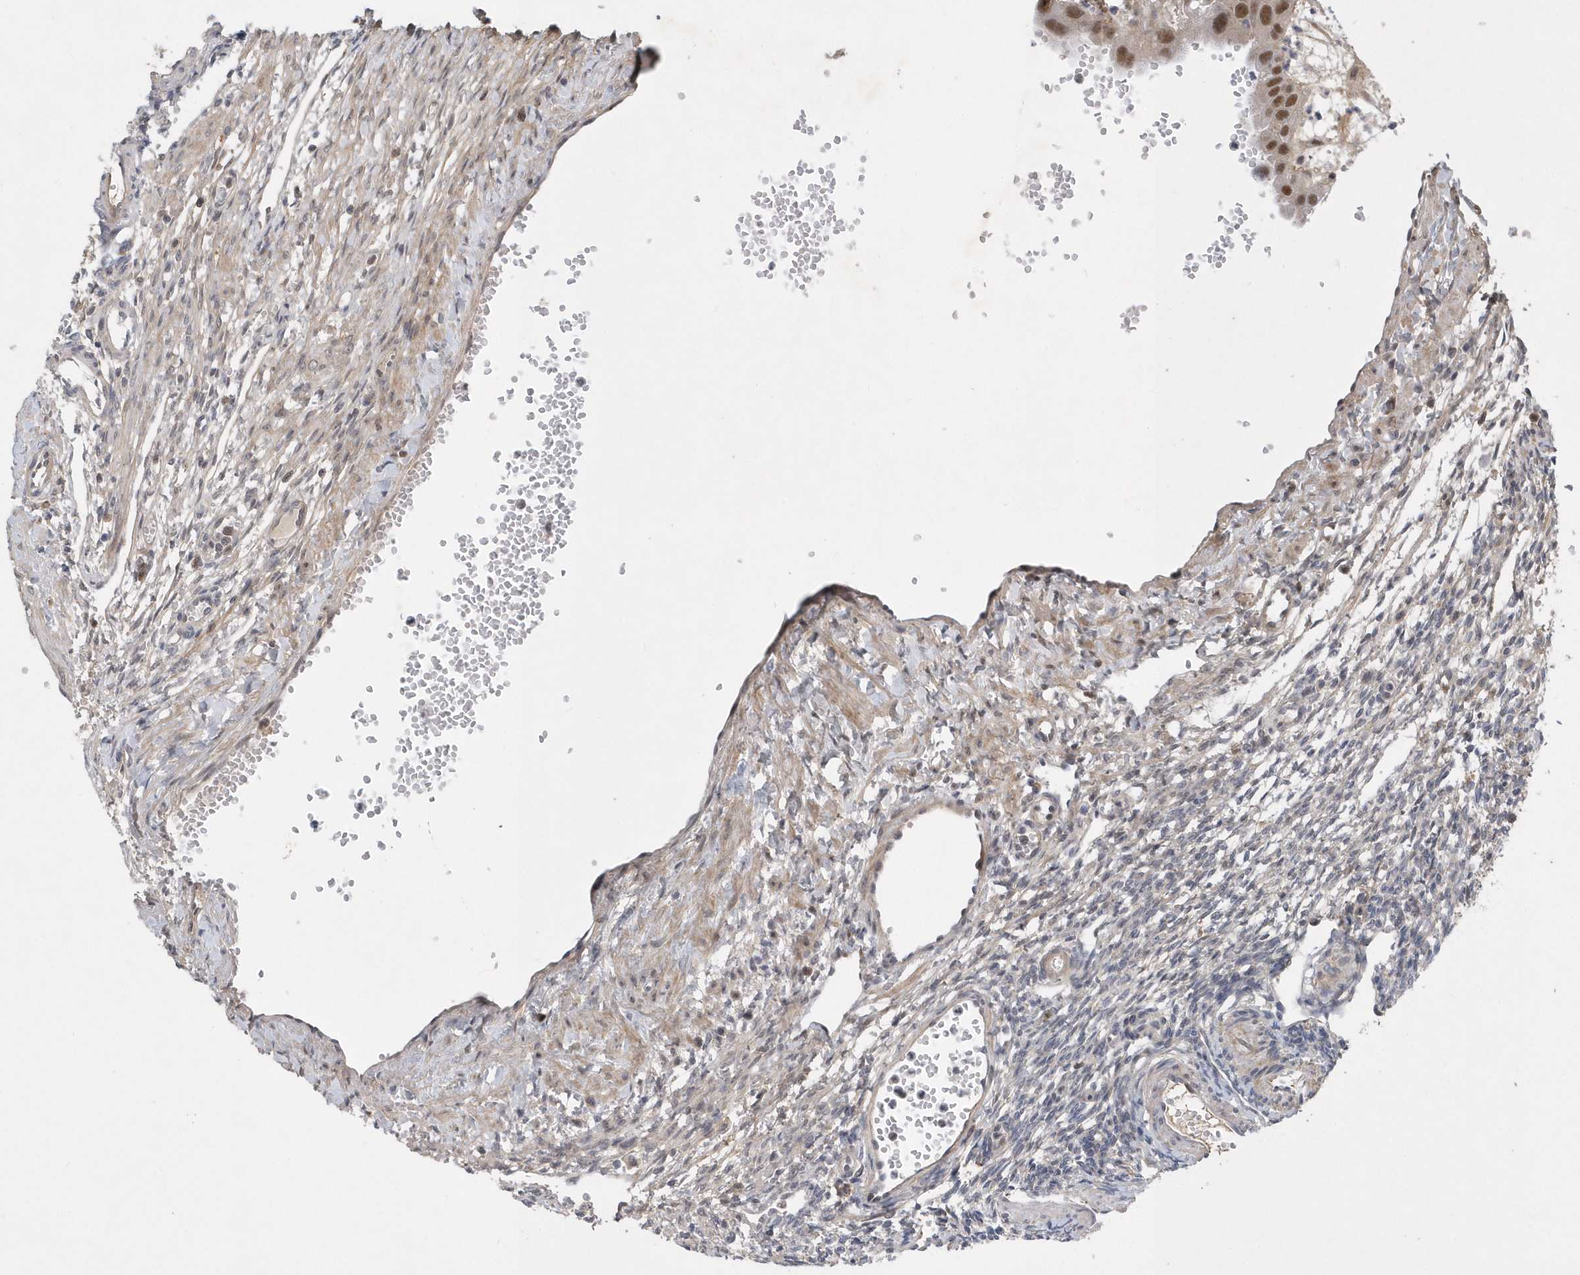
{"staining": {"intensity": "negative", "quantity": "none", "location": "none"}, "tissue": "ovary", "cell_type": "Ovarian stroma cells", "image_type": "normal", "snomed": [{"axis": "morphology", "description": "Normal tissue, NOS"}, {"axis": "morphology", "description": "Cyst, NOS"}, {"axis": "topography", "description": "Ovary"}], "caption": "There is no significant expression in ovarian stroma cells of ovary. Brightfield microscopy of immunohistochemistry stained with DAB (3,3'-diaminobenzidine) (brown) and hematoxylin (blue), captured at high magnification.", "gene": "FAM217A", "patient": {"sex": "female", "age": 33}}